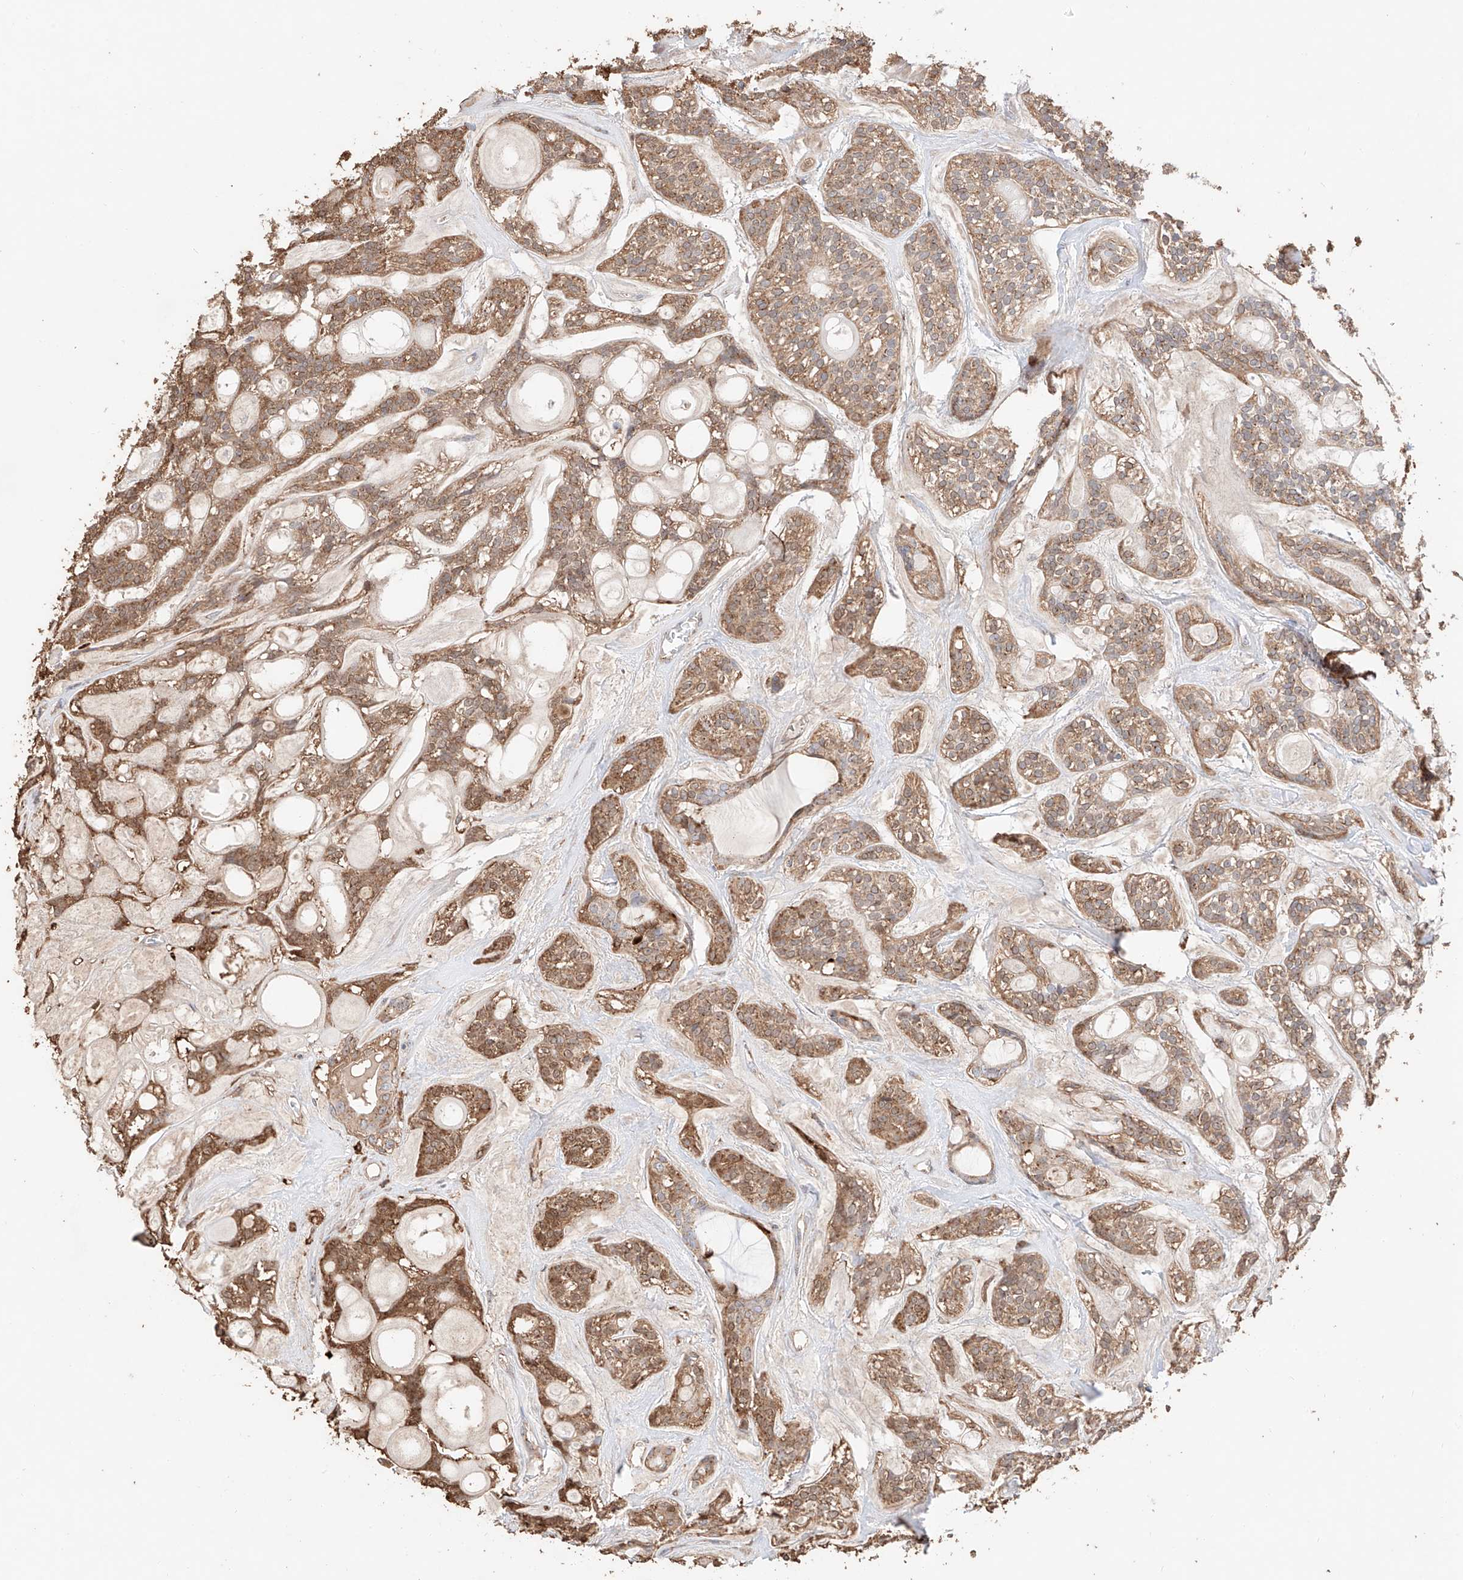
{"staining": {"intensity": "moderate", "quantity": ">75%", "location": "cytoplasmic/membranous"}, "tissue": "head and neck cancer", "cell_type": "Tumor cells", "image_type": "cancer", "snomed": [{"axis": "morphology", "description": "Adenocarcinoma, NOS"}, {"axis": "topography", "description": "Head-Neck"}], "caption": "IHC staining of adenocarcinoma (head and neck), which shows medium levels of moderate cytoplasmic/membranous staining in about >75% of tumor cells indicating moderate cytoplasmic/membranous protein positivity. The staining was performed using DAB (3,3'-diaminobenzidine) (brown) for protein detection and nuclei were counterstained in hematoxylin (blue).", "gene": "MOSPD1", "patient": {"sex": "male", "age": 66}}